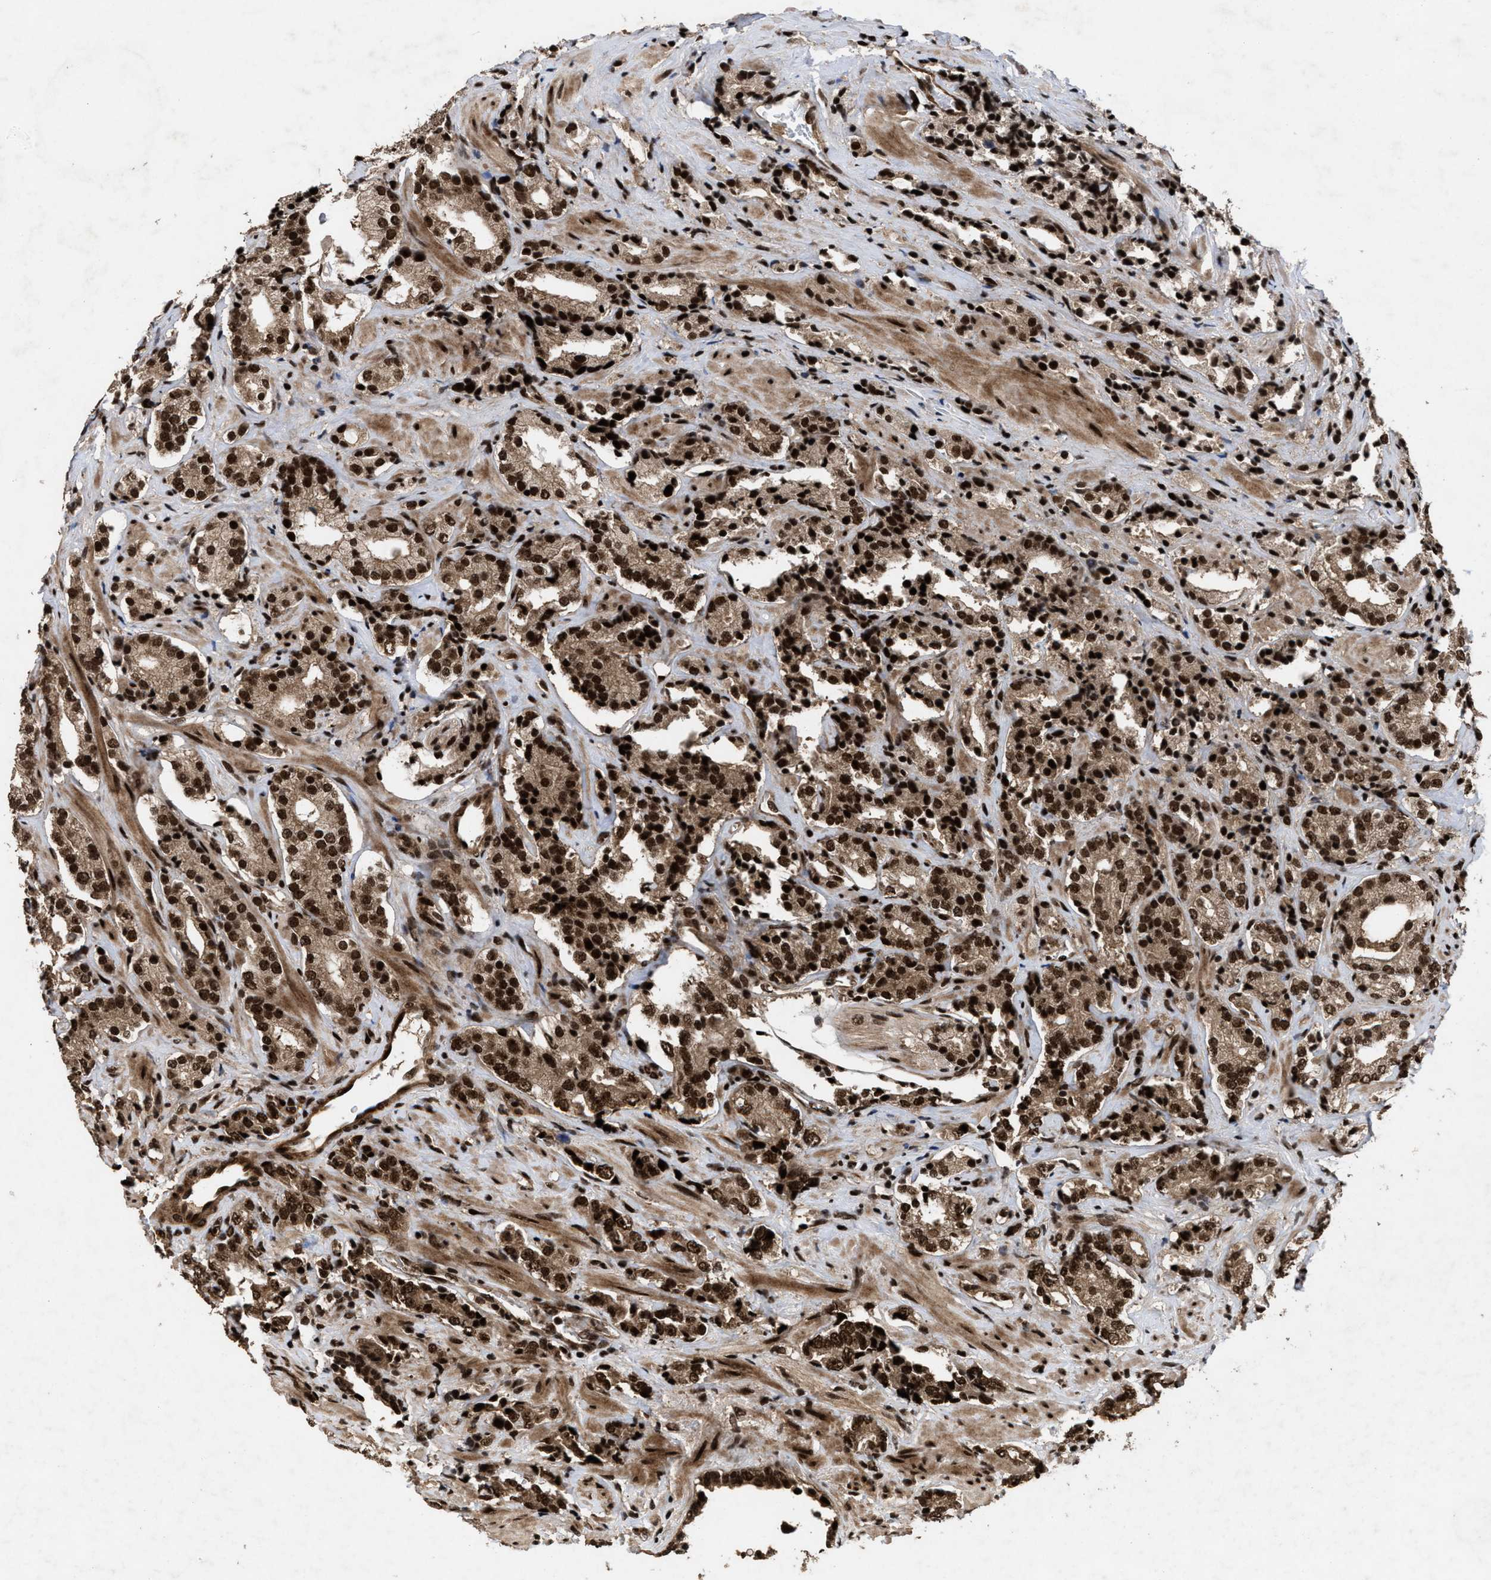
{"staining": {"intensity": "strong", "quantity": ">75%", "location": "nuclear"}, "tissue": "prostate cancer", "cell_type": "Tumor cells", "image_type": "cancer", "snomed": [{"axis": "morphology", "description": "Adenocarcinoma, High grade"}, {"axis": "topography", "description": "Prostate"}], "caption": "Prostate cancer (high-grade adenocarcinoma) stained for a protein exhibits strong nuclear positivity in tumor cells.", "gene": "WIZ", "patient": {"sex": "male", "age": 71}}